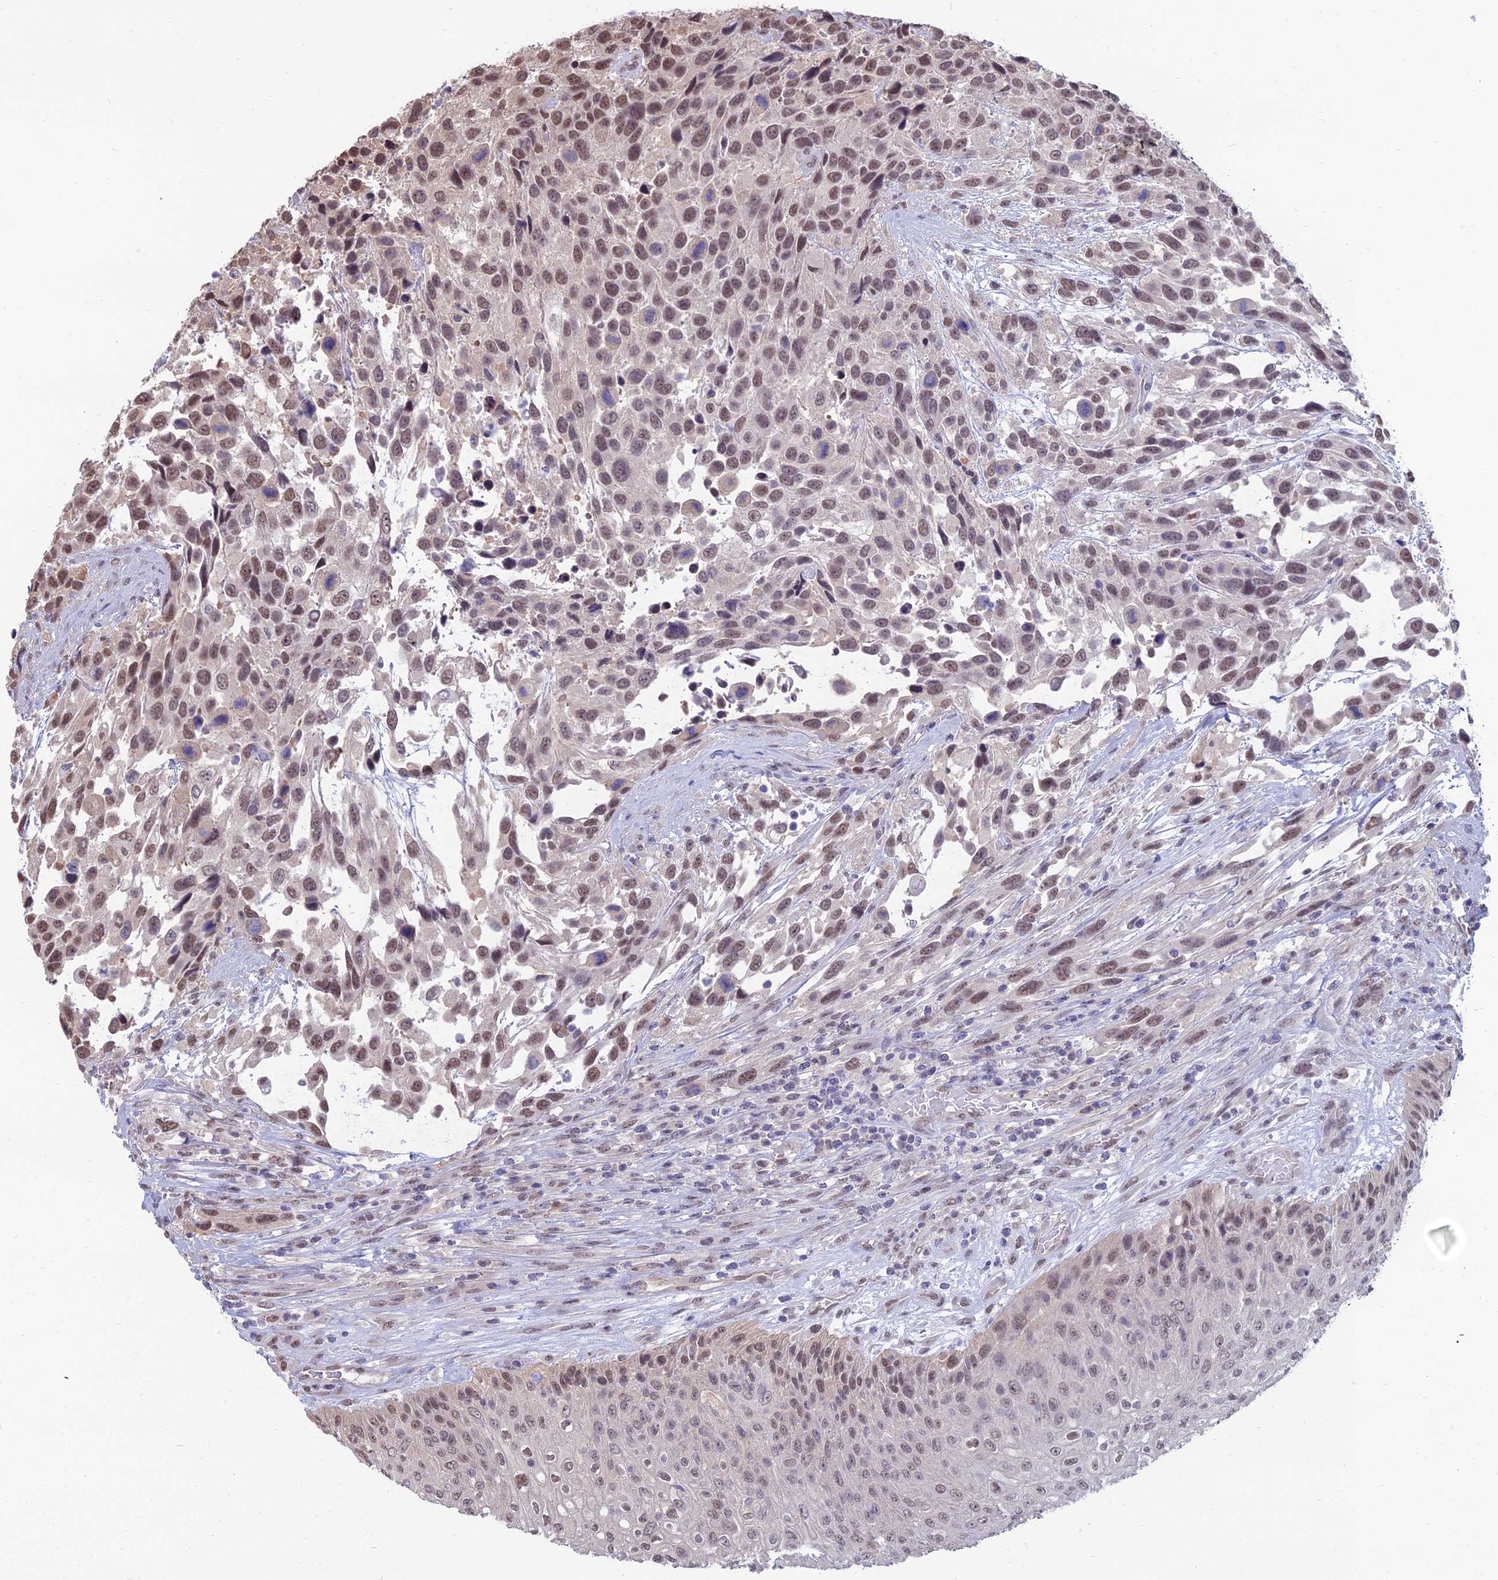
{"staining": {"intensity": "moderate", "quantity": ">75%", "location": "nuclear"}, "tissue": "urothelial cancer", "cell_type": "Tumor cells", "image_type": "cancer", "snomed": [{"axis": "morphology", "description": "Urothelial carcinoma, High grade"}, {"axis": "topography", "description": "Urinary bladder"}], "caption": "Moderate nuclear staining for a protein is appreciated in about >75% of tumor cells of urothelial cancer using immunohistochemistry.", "gene": "SRSF7", "patient": {"sex": "female", "age": 70}}